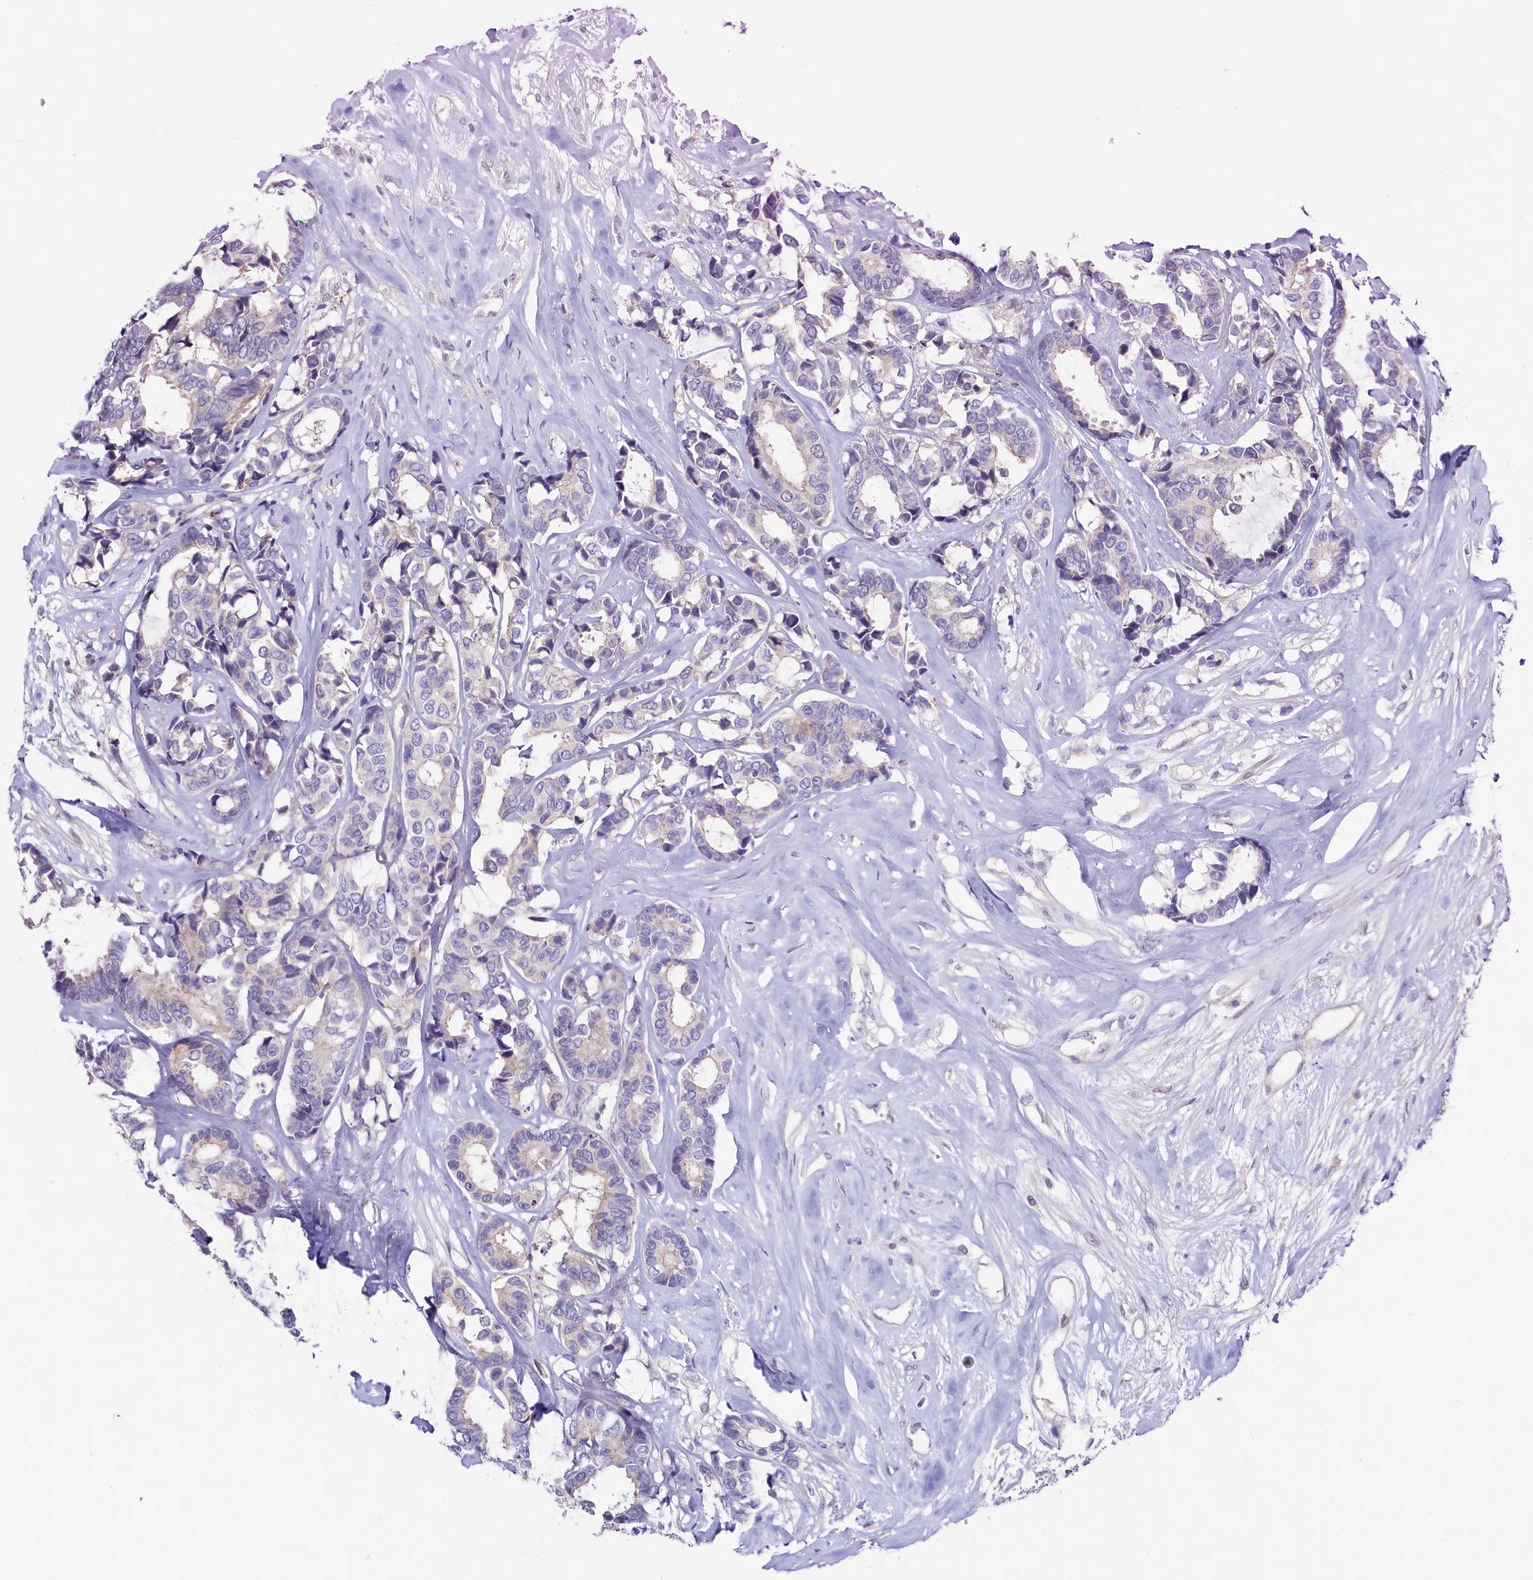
{"staining": {"intensity": "negative", "quantity": "none", "location": "none"}, "tissue": "breast cancer", "cell_type": "Tumor cells", "image_type": "cancer", "snomed": [{"axis": "morphology", "description": "Duct carcinoma"}, {"axis": "topography", "description": "Breast"}], "caption": "Tumor cells show no significant positivity in breast cancer (intraductal carcinoma).", "gene": "ASTE1", "patient": {"sex": "female", "age": 87}}